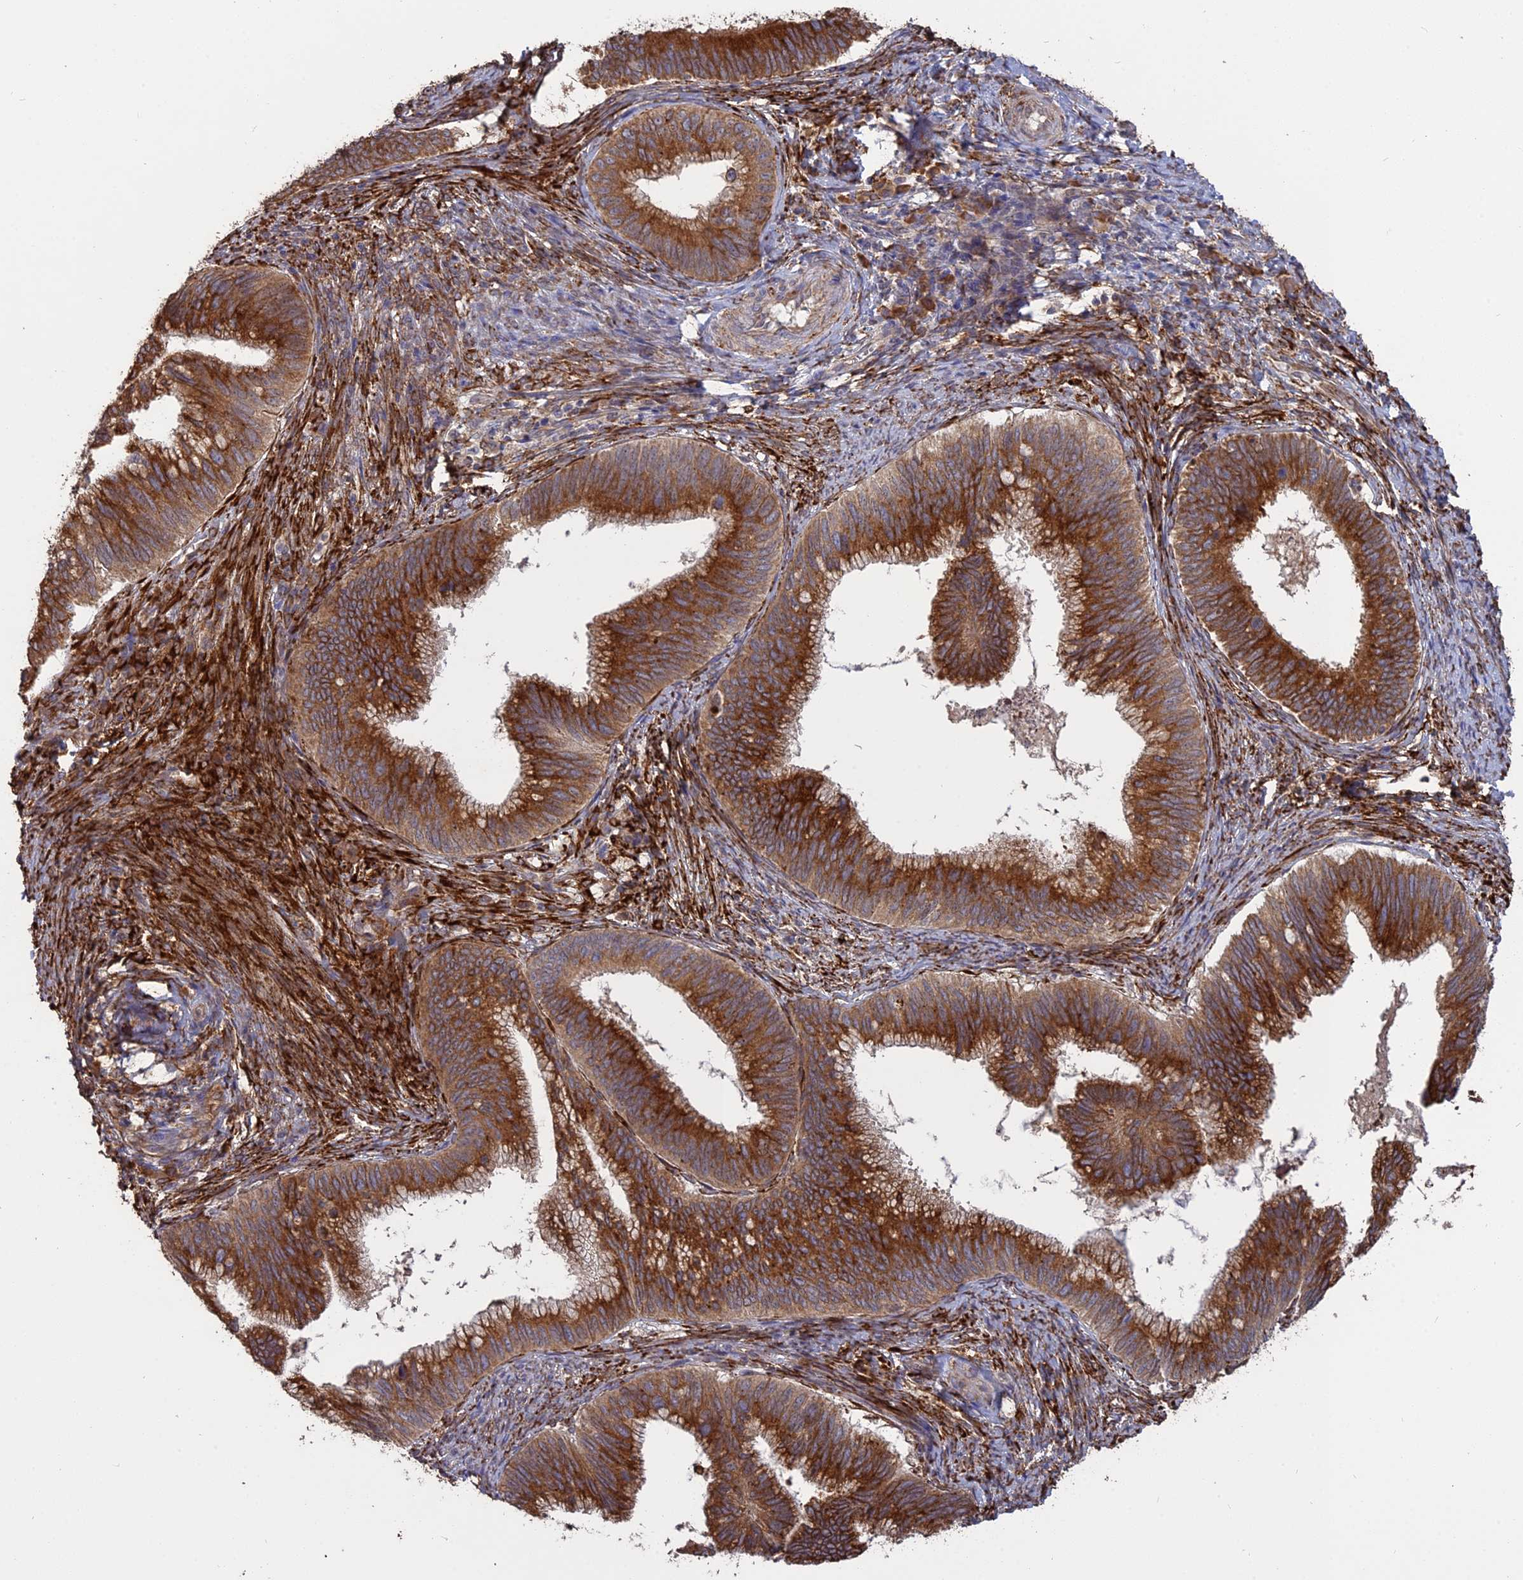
{"staining": {"intensity": "strong", "quantity": ">75%", "location": "cytoplasmic/membranous"}, "tissue": "cervical cancer", "cell_type": "Tumor cells", "image_type": "cancer", "snomed": [{"axis": "morphology", "description": "Adenocarcinoma, NOS"}, {"axis": "topography", "description": "Cervix"}], "caption": "This histopathology image displays adenocarcinoma (cervical) stained with immunohistochemistry (IHC) to label a protein in brown. The cytoplasmic/membranous of tumor cells show strong positivity for the protein. Nuclei are counter-stained blue.", "gene": "PPIC", "patient": {"sex": "female", "age": 42}}